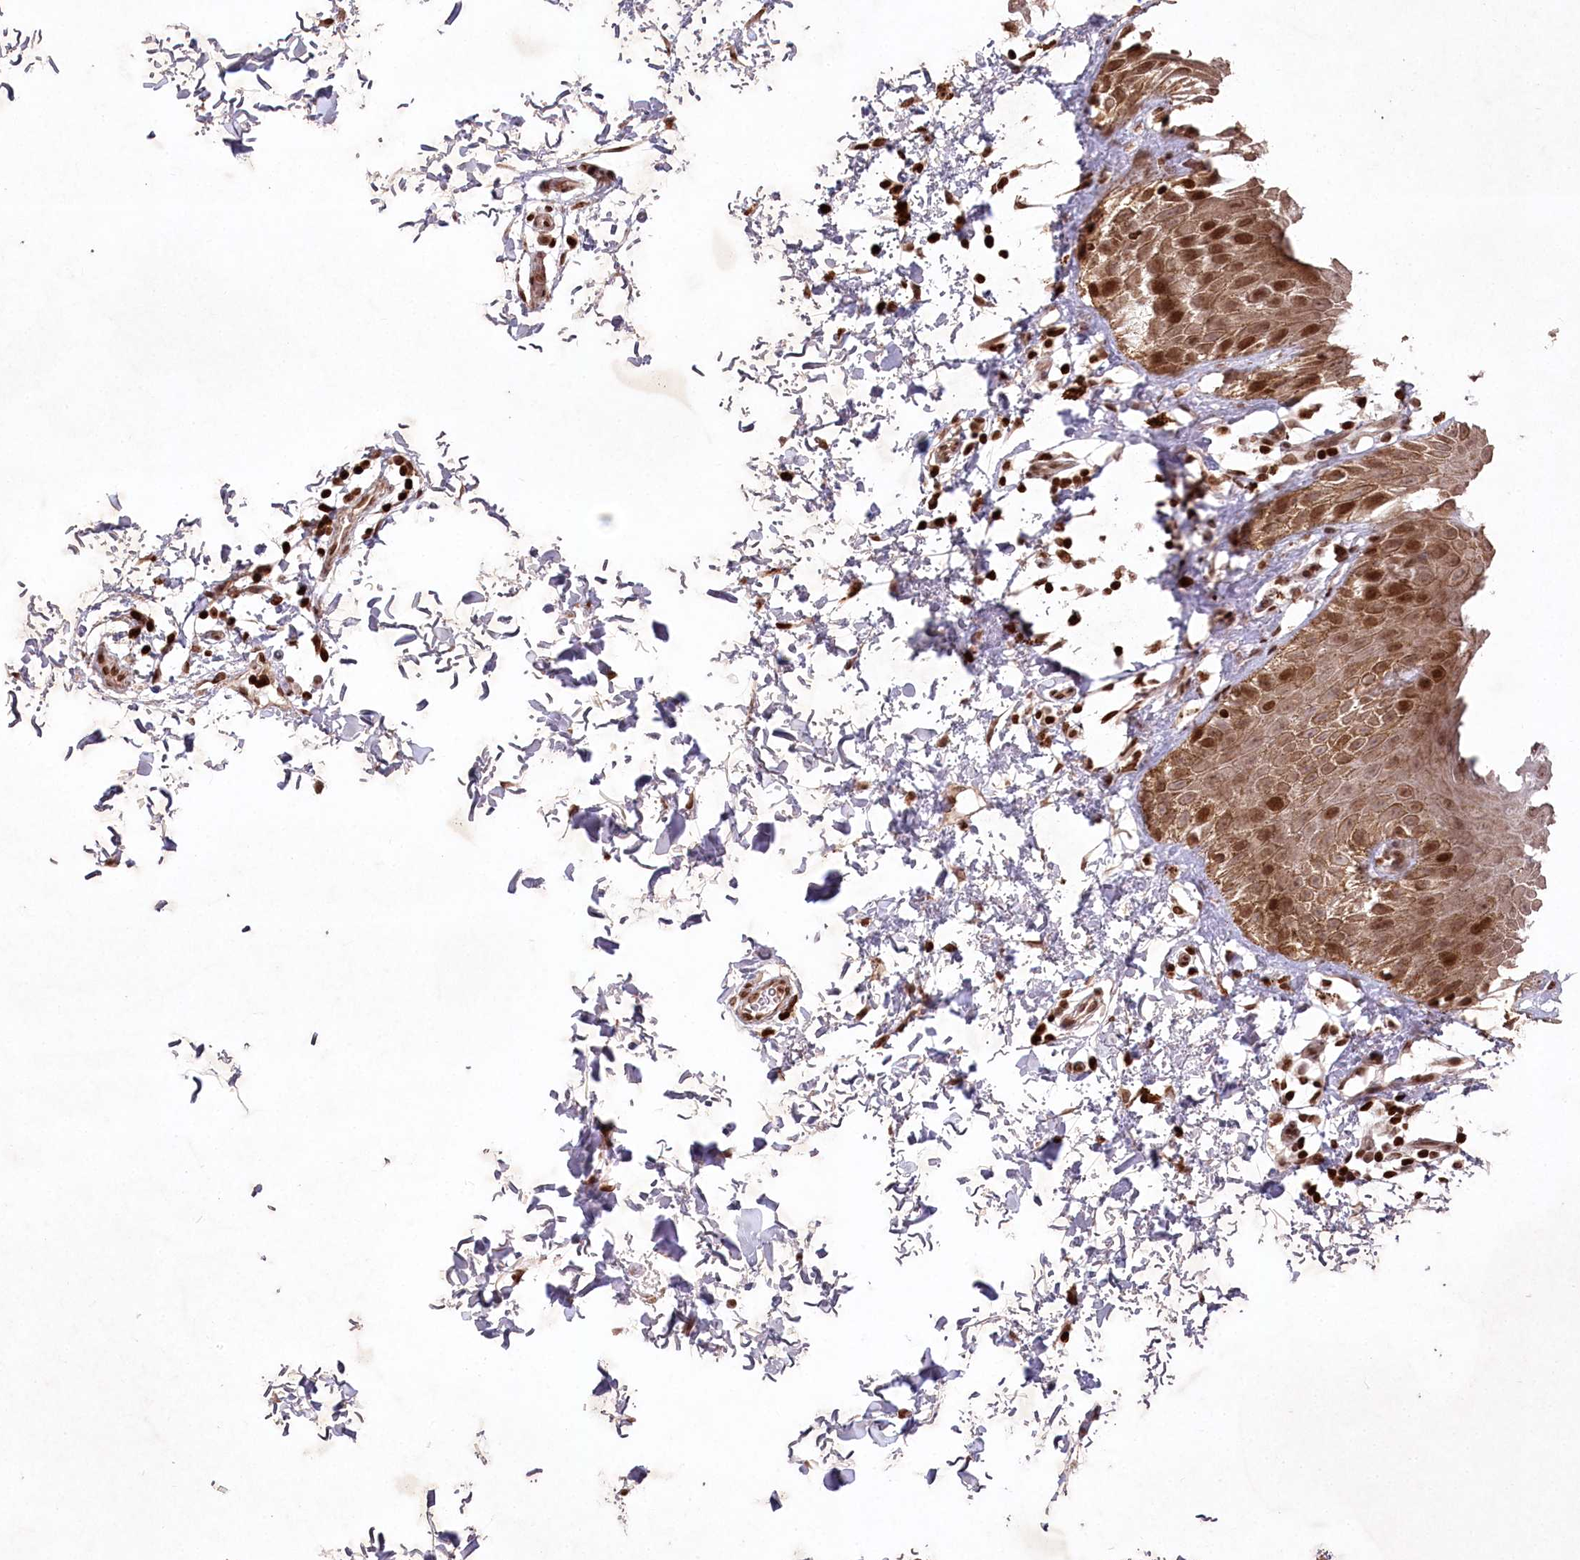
{"staining": {"intensity": "strong", "quantity": ">75%", "location": "cytoplasmic/membranous,nuclear"}, "tissue": "skin", "cell_type": "Epidermal cells", "image_type": "normal", "snomed": [{"axis": "morphology", "description": "Normal tissue, NOS"}, {"axis": "topography", "description": "Anal"}], "caption": "Brown immunohistochemical staining in normal human skin shows strong cytoplasmic/membranous,nuclear staining in about >75% of epidermal cells. (DAB IHC with brightfield microscopy, high magnification).", "gene": "CCSER2", "patient": {"sex": "male", "age": 44}}